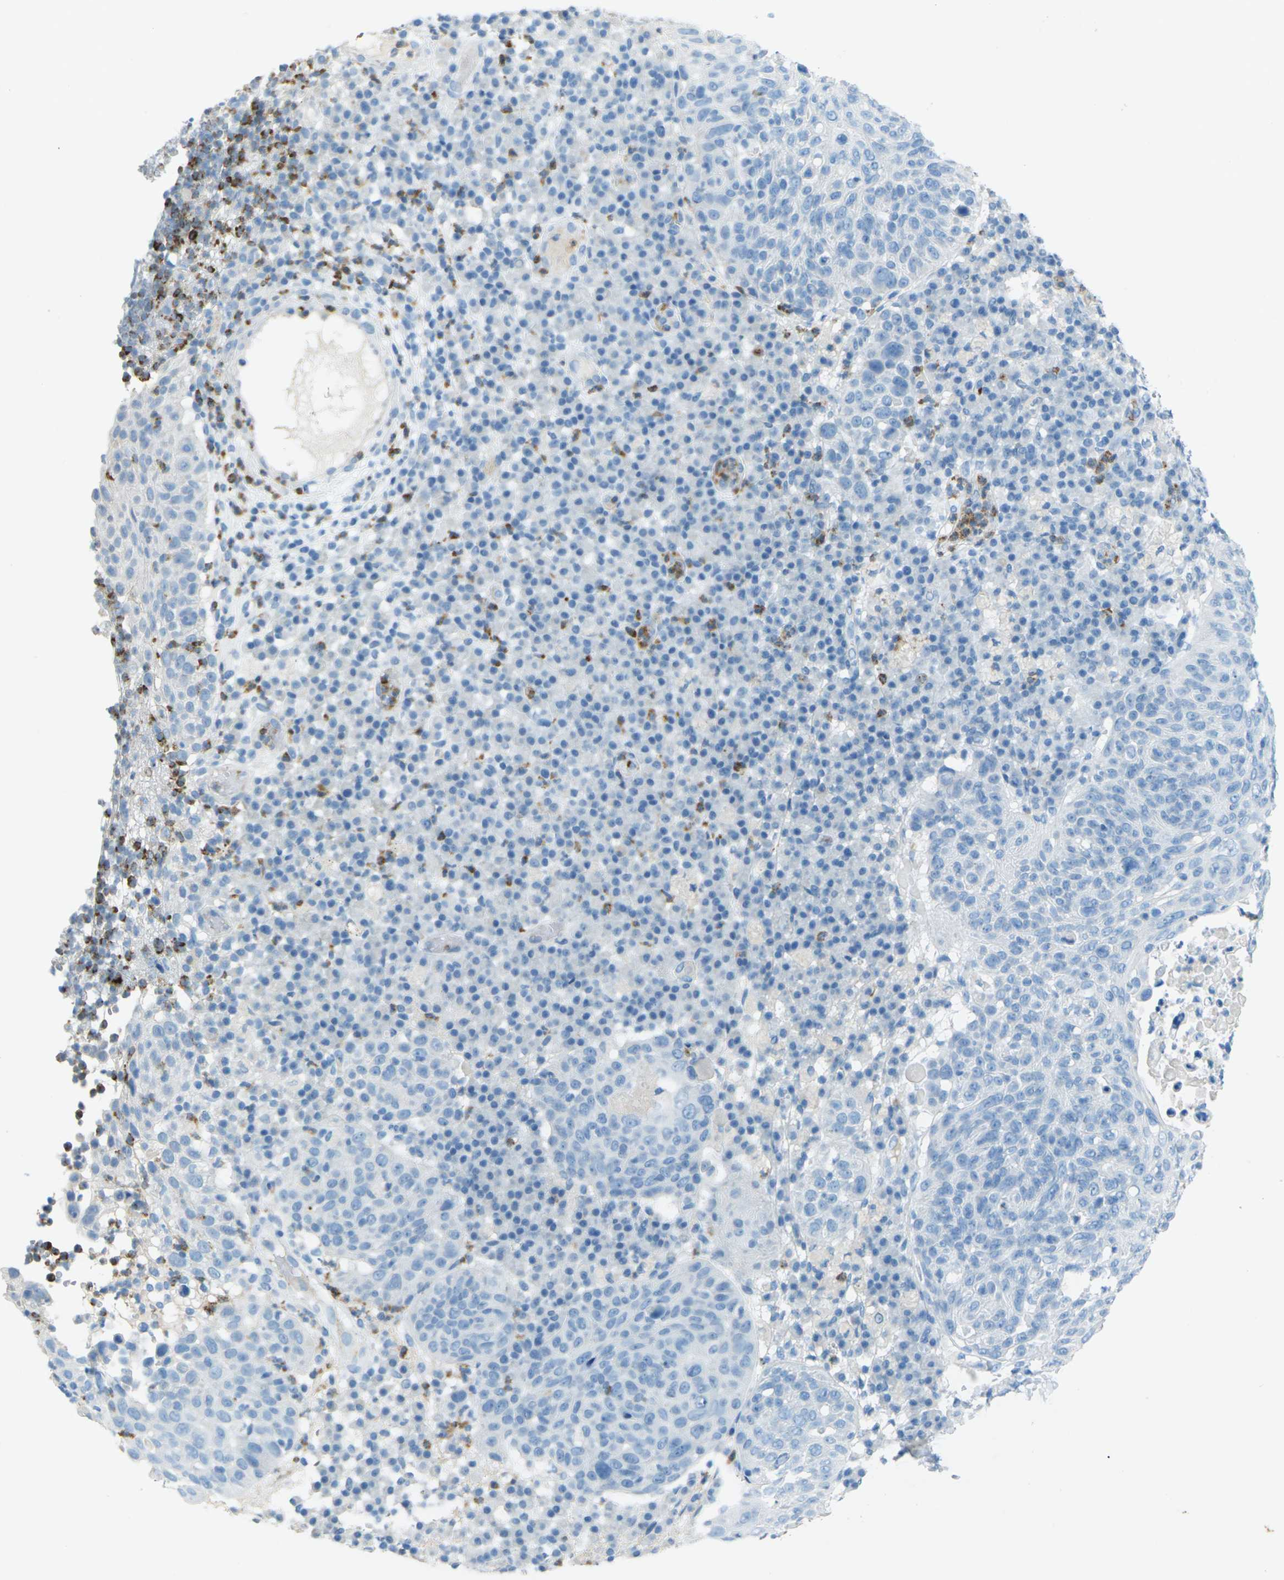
{"staining": {"intensity": "negative", "quantity": "none", "location": "none"}, "tissue": "skin cancer", "cell_type": "Tumor cells", "image_type": "cancer", "snomed": [{"axis": "morphology", "description": "Squamous cell carcinoma in situ, NOS"}, {"axis": "morphology", "description": "Squamous cell carcinoma, NOS"}, {"axis": "topography", "description": "Skin"}], "caption": "Immunohistochemistry (IHC) image of skin cancer stained for a protein (brown), which displays no expression in tumor cells.", "gene": "CDH16", "patient": {"sex": "male", "age": 93}}